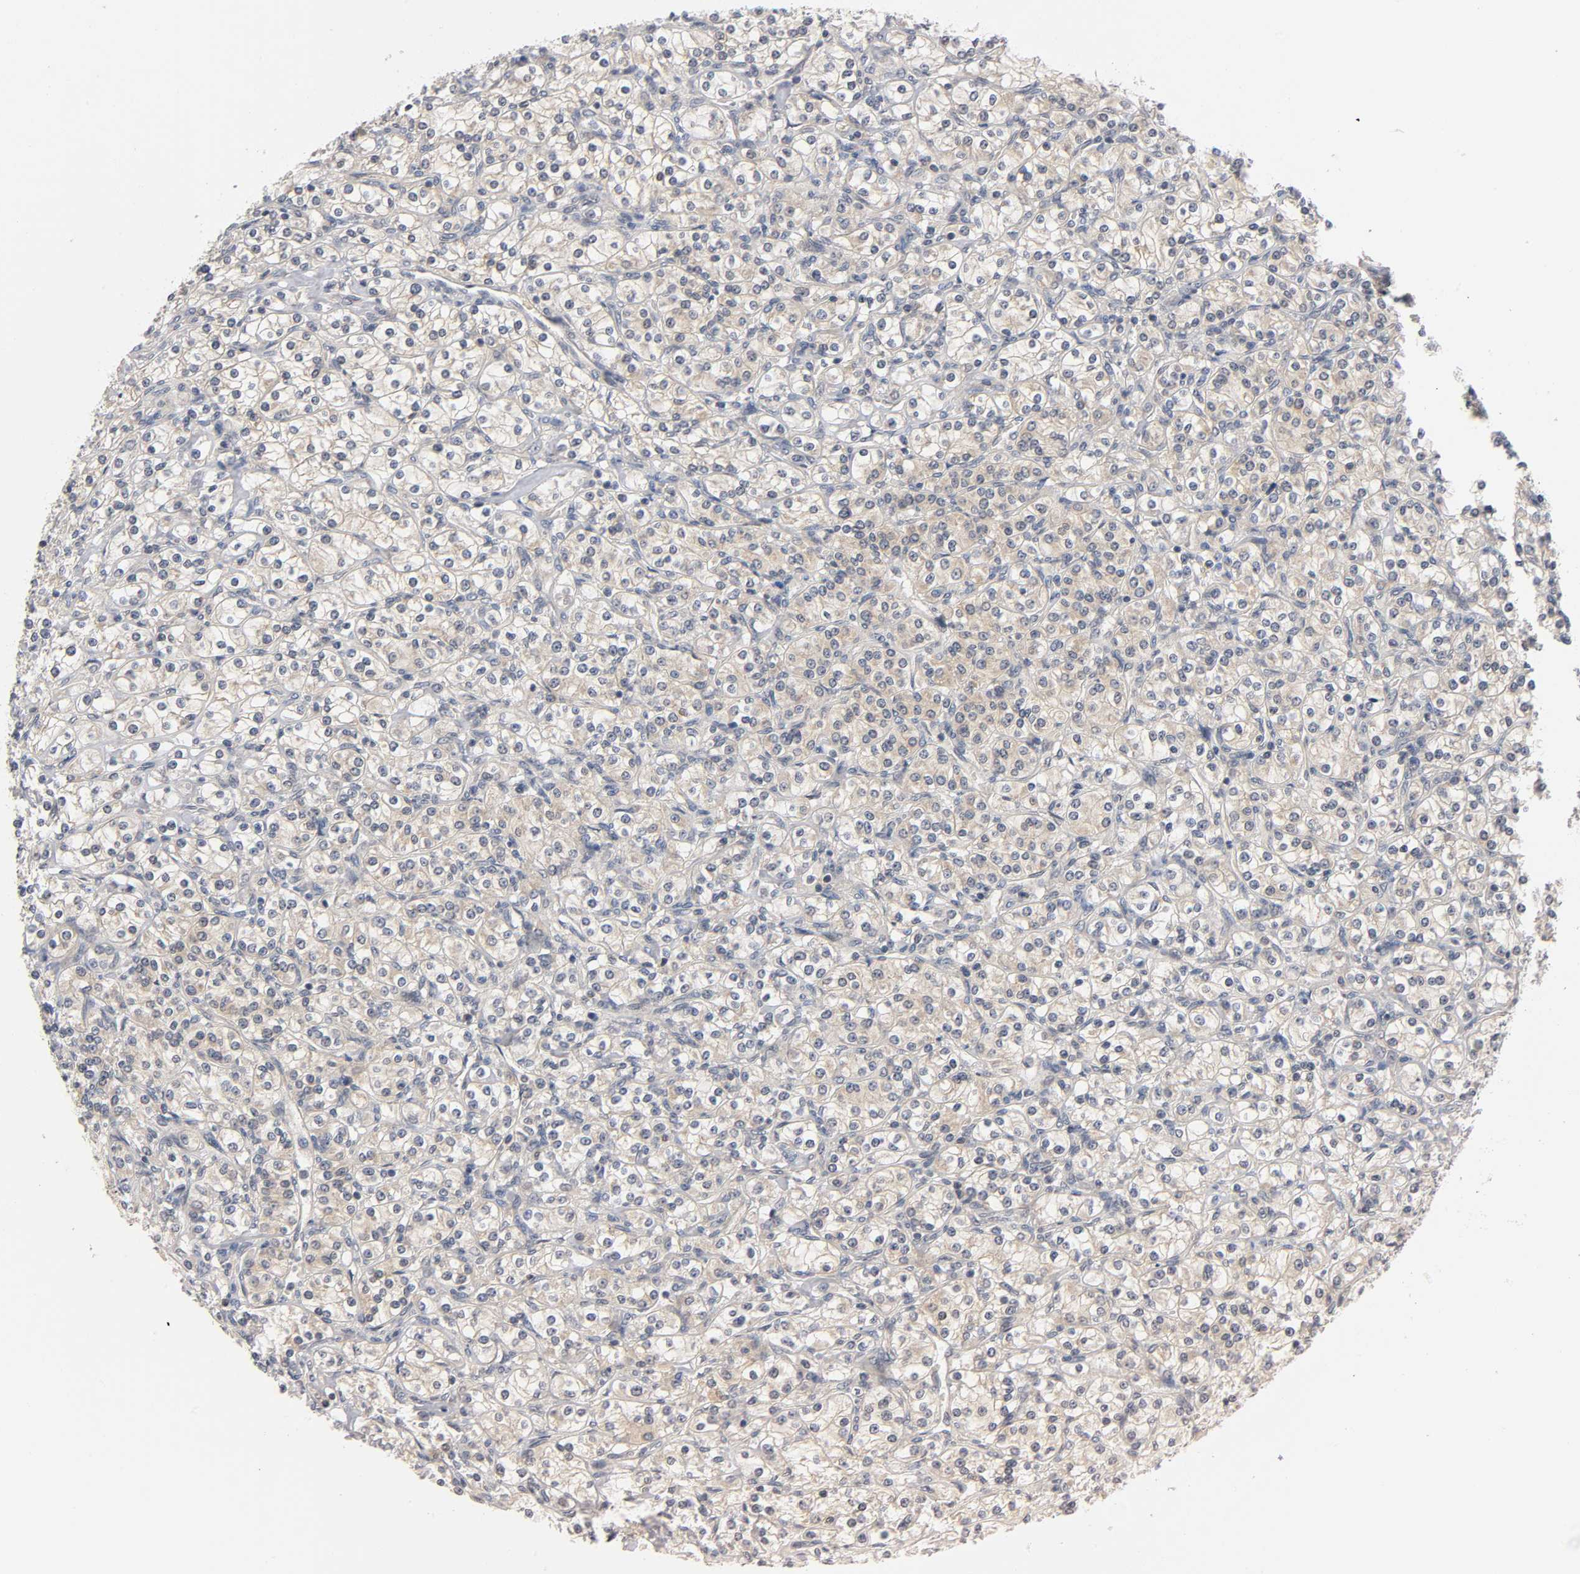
{"staining": {"intensity": "weak", "quantity": ">75%", "location": "cytoplasmic/membranous"}, "tissue": "renal cancer", "cell_type": "Tumor cells", "image_type": "cancer", "snomed": [{"axis": "morphology", "description": "Adenocarcinoma, NOS"}, {"axis": "topography", "description": "Kidney"}], "caption": "Protein analysis of renal adenocarcinoma tissue demonstrates weak cytoplasmic/membranous staining in approximately >75% of tumor cells. (DAB (3,3'-diaminobenzidine) IHC with brightfield microscopy, high magnification).", "gene": "MAPK8", "patient": {"sex": "male", "age": 77}}